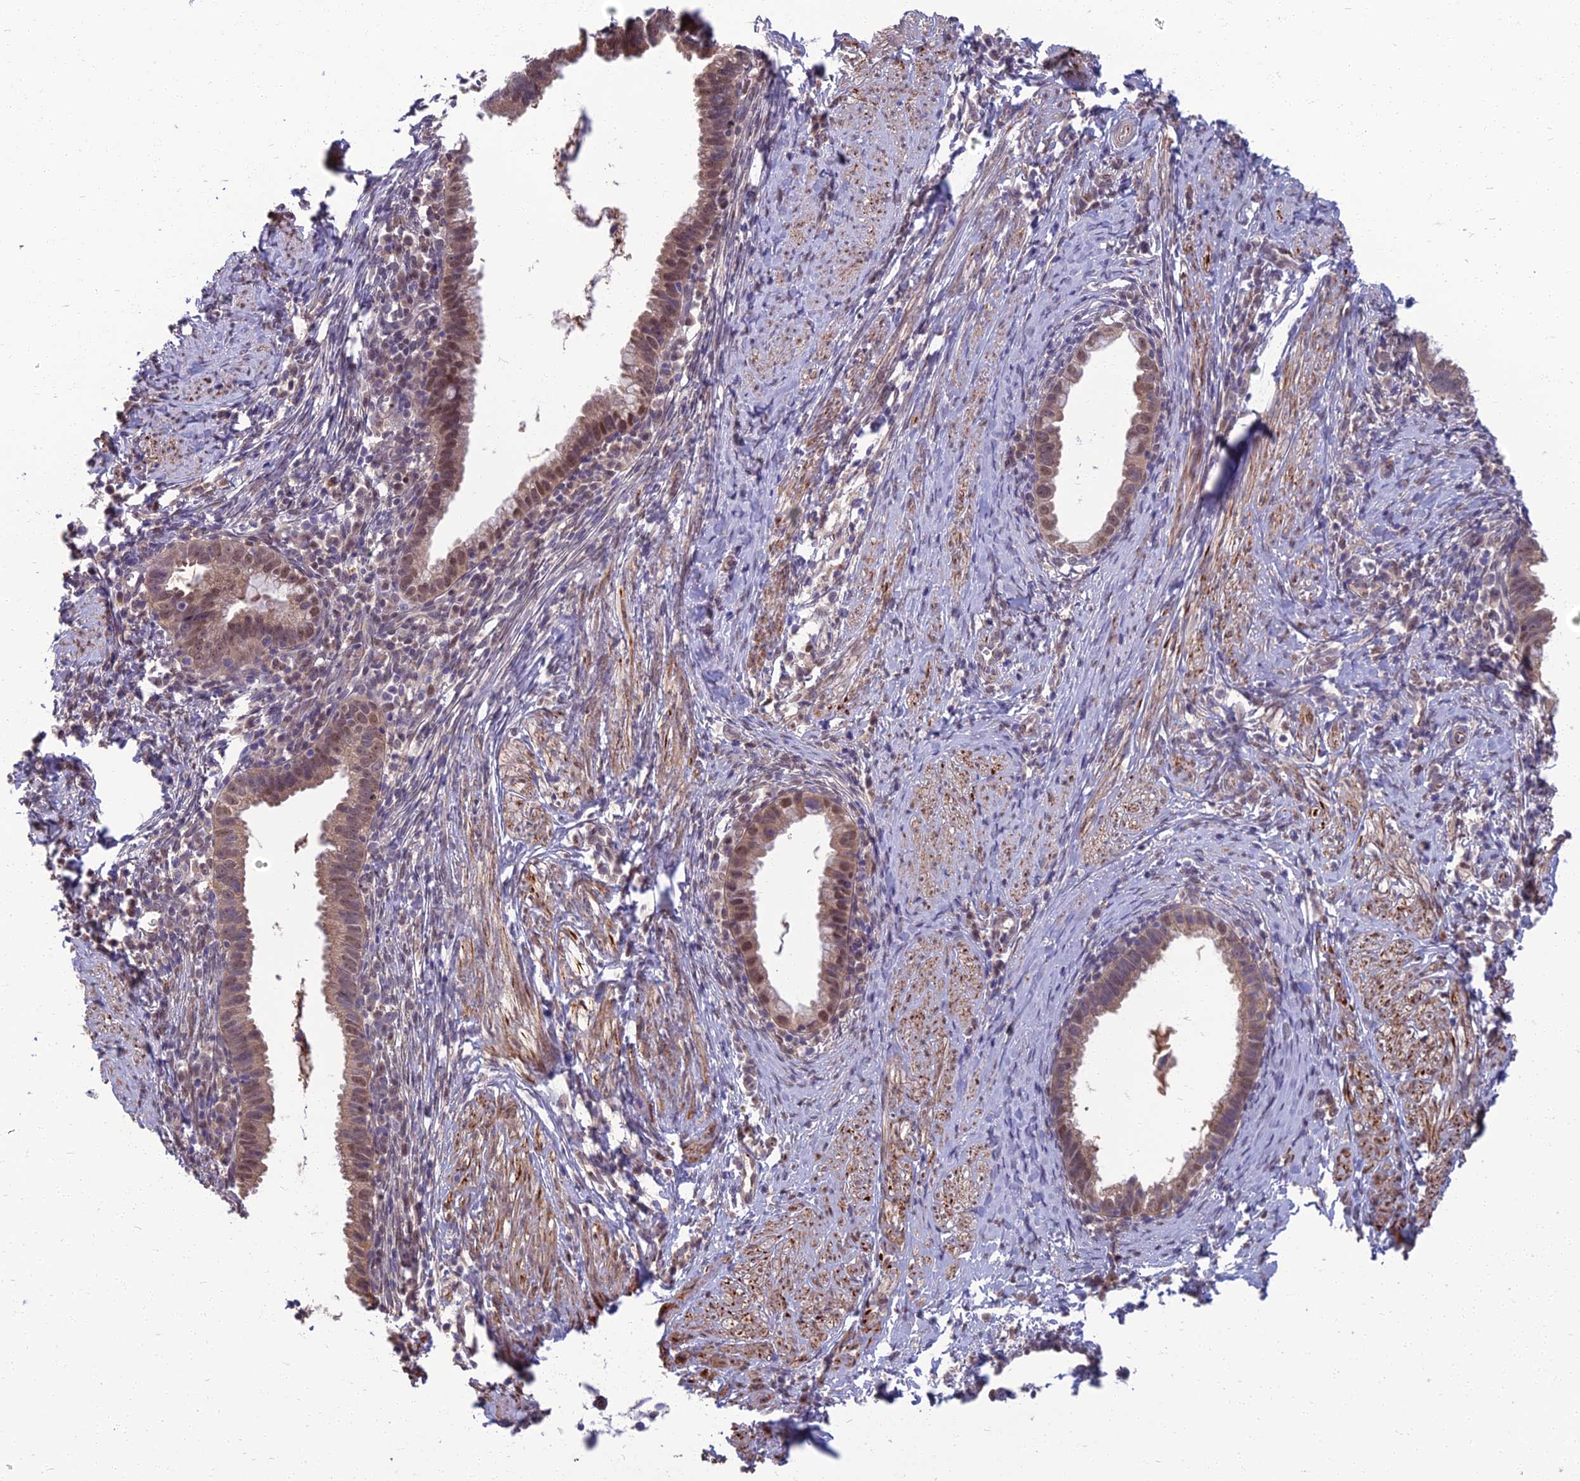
{"staining": {"intensity": "moderate", "quantity": ">75%", "location": "cytoplasmic/membranous,nuclear"}, "tissue": "cervical cancer", "cell_type": "Tumor cells", "image_type": "cancer", "snomed": [{"axis": "morphology", "description": "Adenocarcinoma, NOS"}, {"axis": "topography", "description": "Cervix"}], "caption": "Immunohistochemical staining of human adenocarcinoma (cervical) displays moderate cytoplasmic/membranous and nuclear protein staining in approximately >75% of tumor cells.", "gene": "NR4A3", "patient": {"sex": "female", "age": 36}}